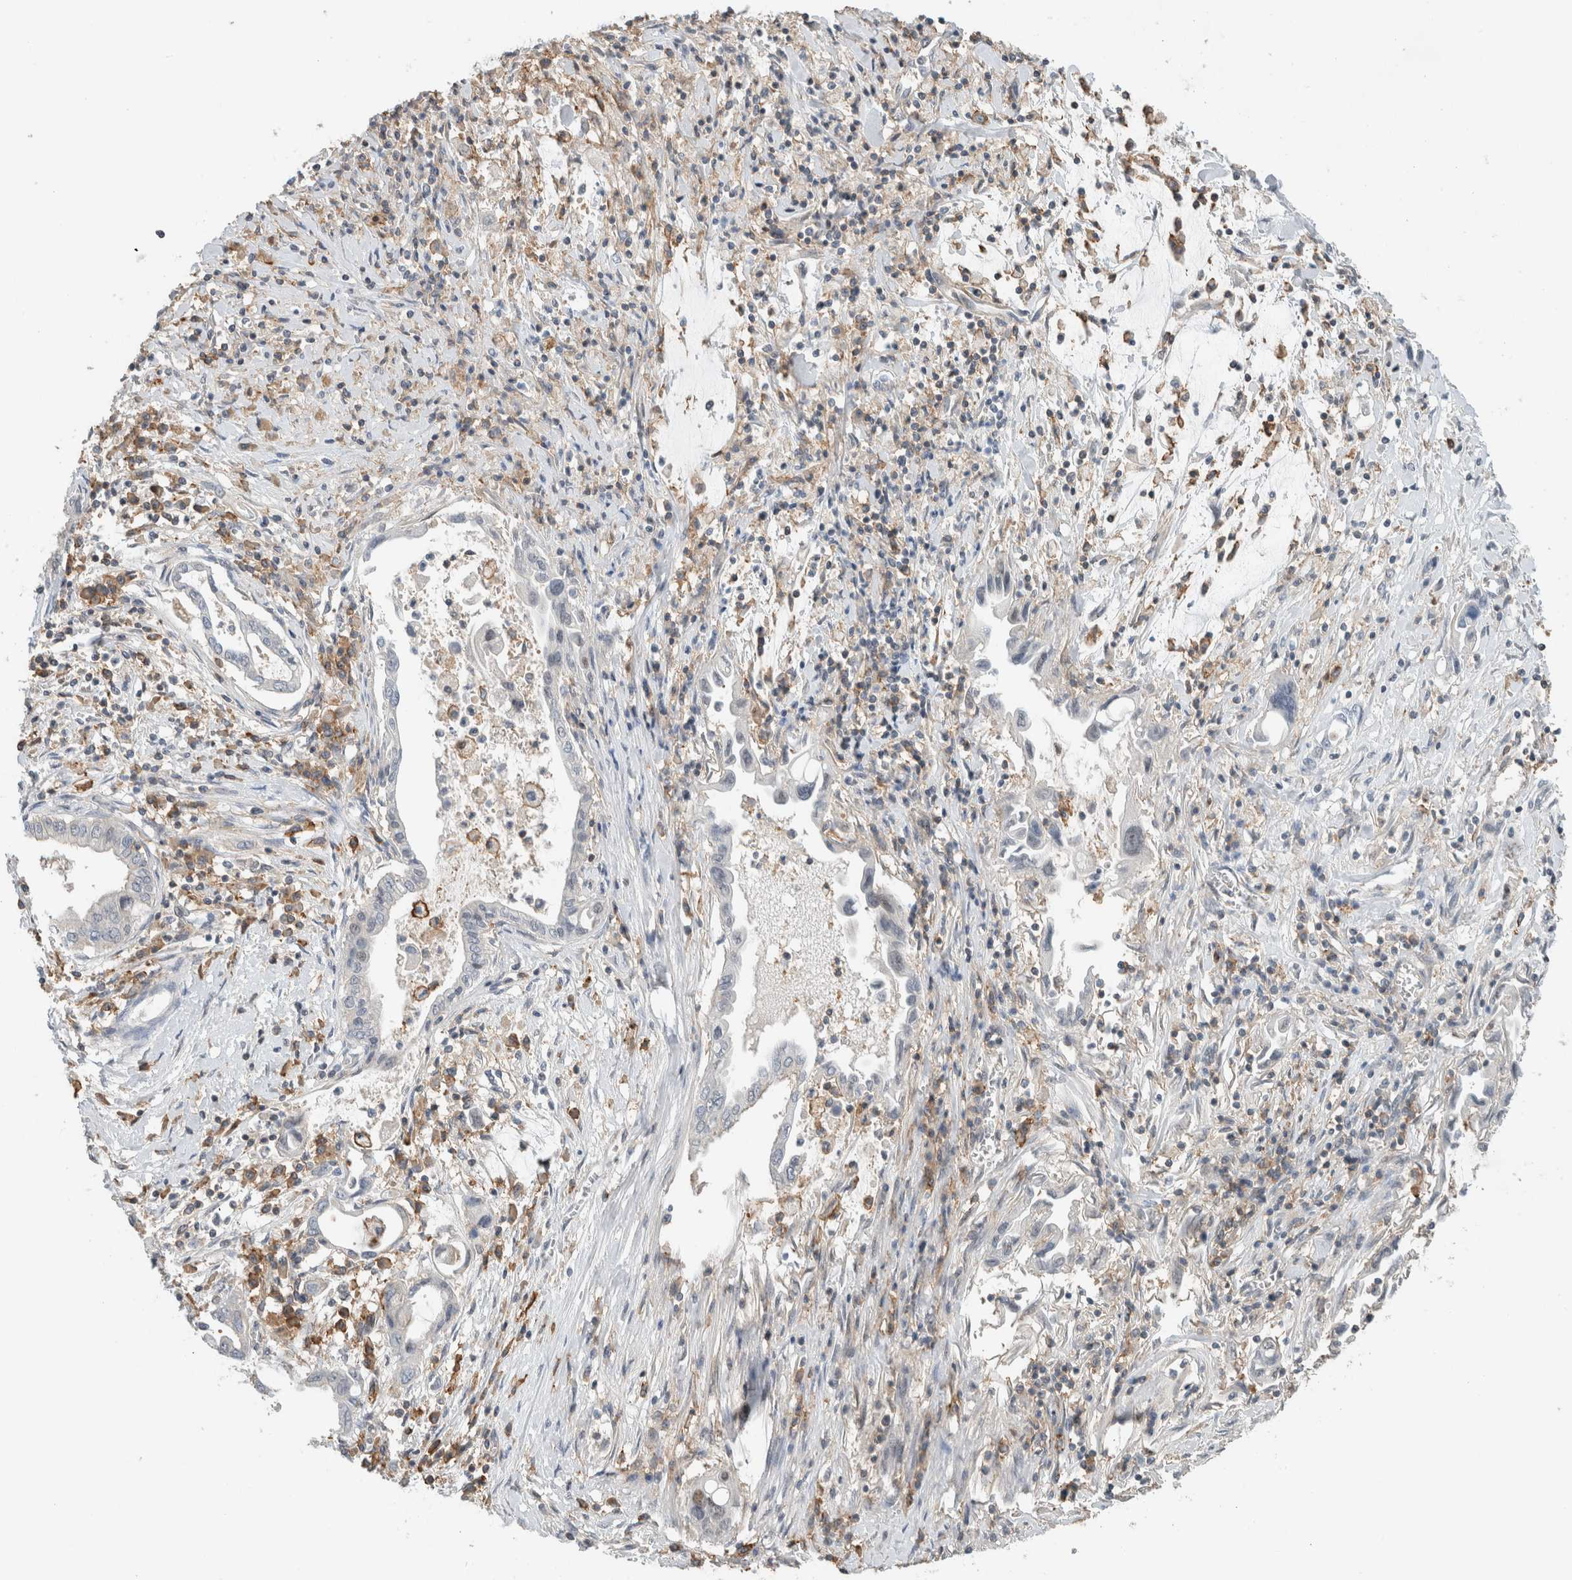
{"staining": {"intensity": "negative", "quantity": "none", "location": "none"}, "tissue": "pancreatic cancer", "cell_type": "Tumor cells", "image_type": "cancer", "snomed": [{"axis": "morphology", "description": "Adenocarcinoma, NOS"}, {"axis": "topography", "description": "Pancreas"}], "caption": "An immunohistochemistry micrograph of adenocarcinoma (pancreatic) is shown. There is no staining in tumor cells of adenocarcinoma (pancreatic). The staining is performed using DAB brown chromogen with nuclei counter-stained in using hematoxylin.", "gene": "ERCC6L2", "patient": {"sex": "female", "age": 57}}